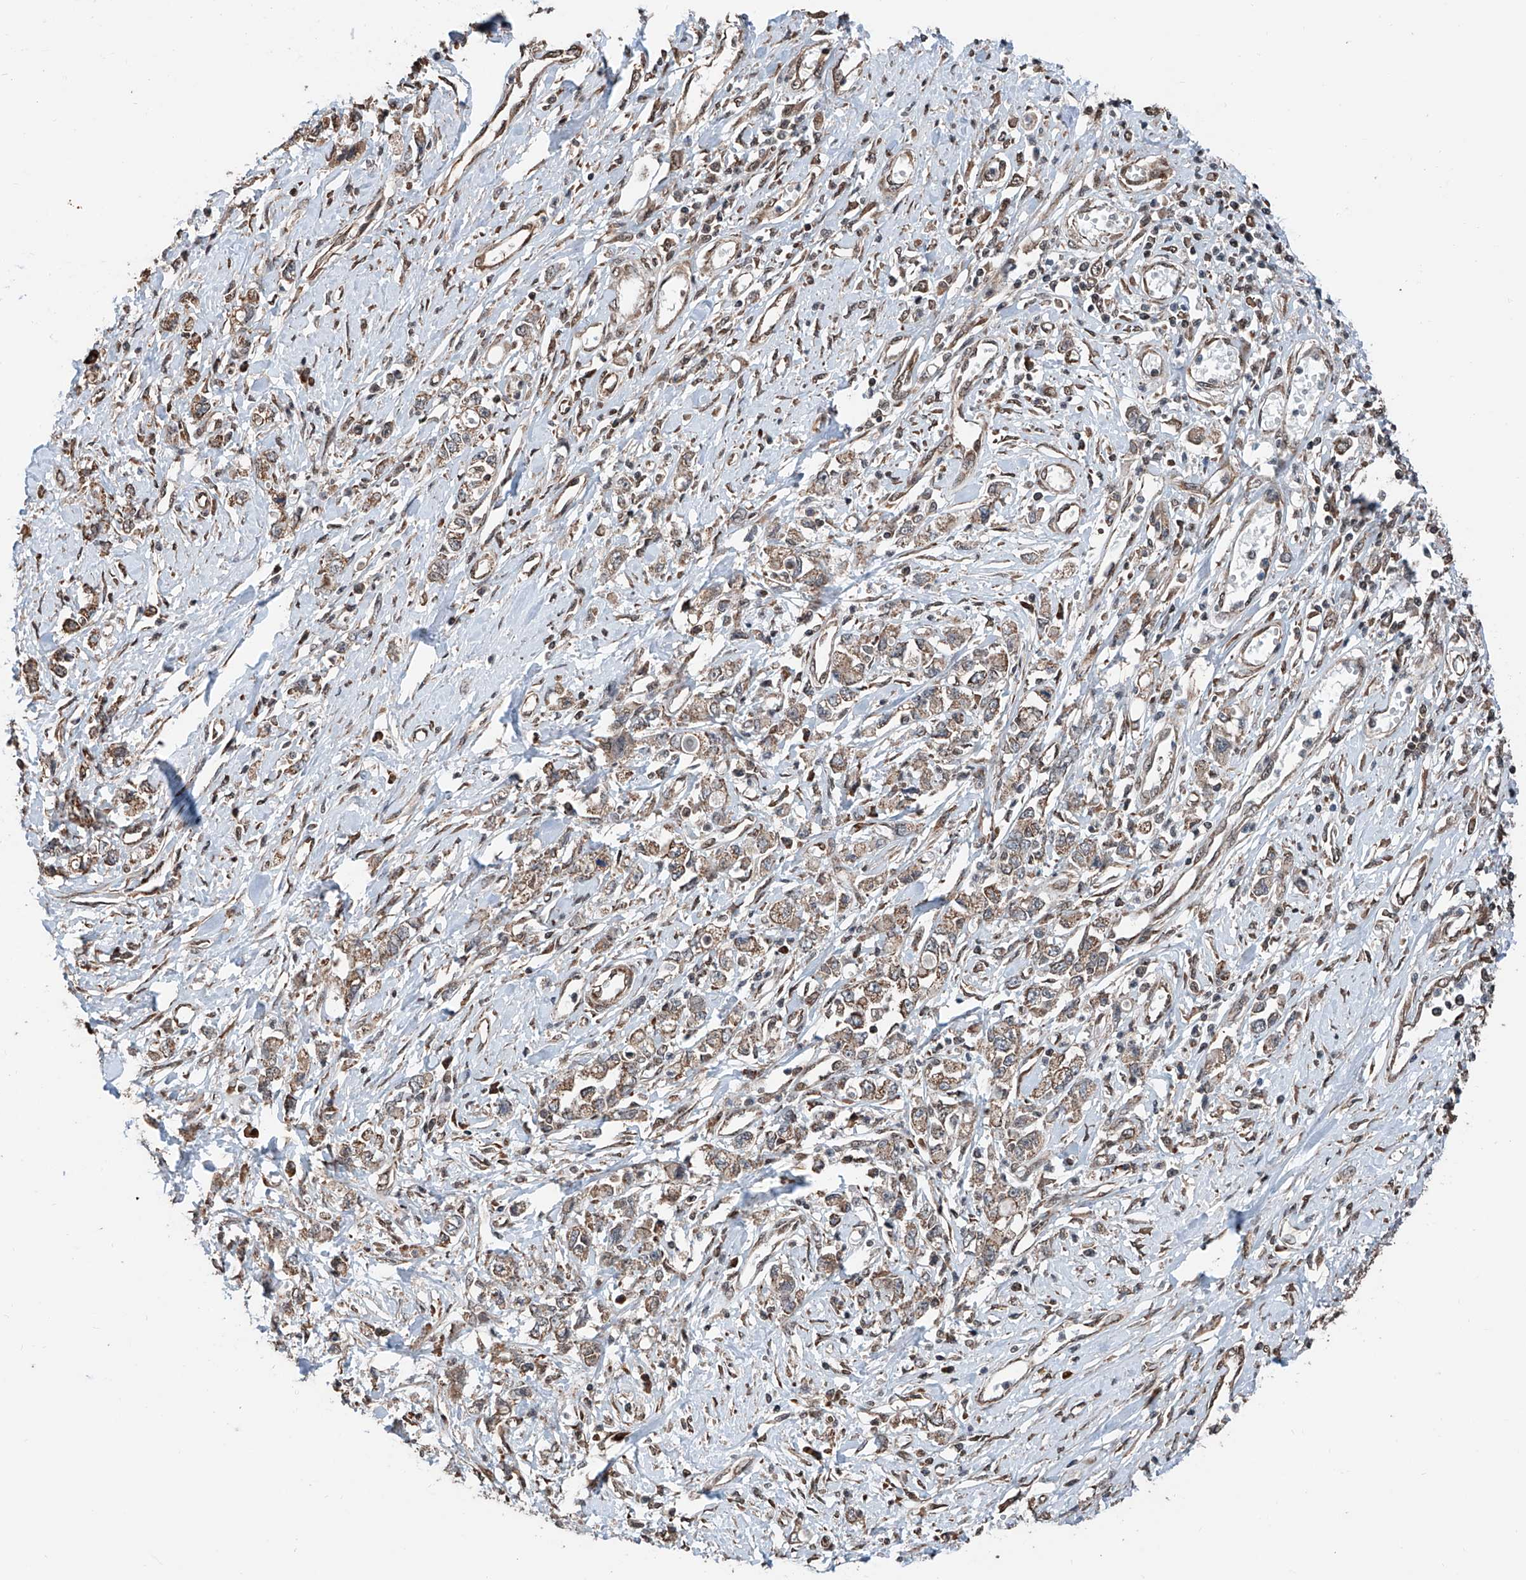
{"staining": {"intensity": "moderate", "quantity": "25%-75%", "location": "cytoplasmic/membranous"}, "tissue": "stomach cancer", "cell_type": "Tumor cells", "image_type": "cancer", "snomed": [{"axis": "morphology", "description": "Adenocarcinoma, NOS"}, {"axis": "topography", "description": "Stomach"}], "caption": "High-magnification brightfield microscopy of stomach cancer (adenocarcinoma) stained with DAB (3,3'-diaminobenzidine) (brown) and counterstained with hematoxylin (blue). tumor cells exhibit moderate cytoplasmic/membranous expression is identified in about25%-75% of cells. (DAB (3,3'-diaminobenzidine) = brown stain, brightfield microscopy at high magnification).", "gene": "ZNF445", "patient": {"sex": "female", "age": 76}}